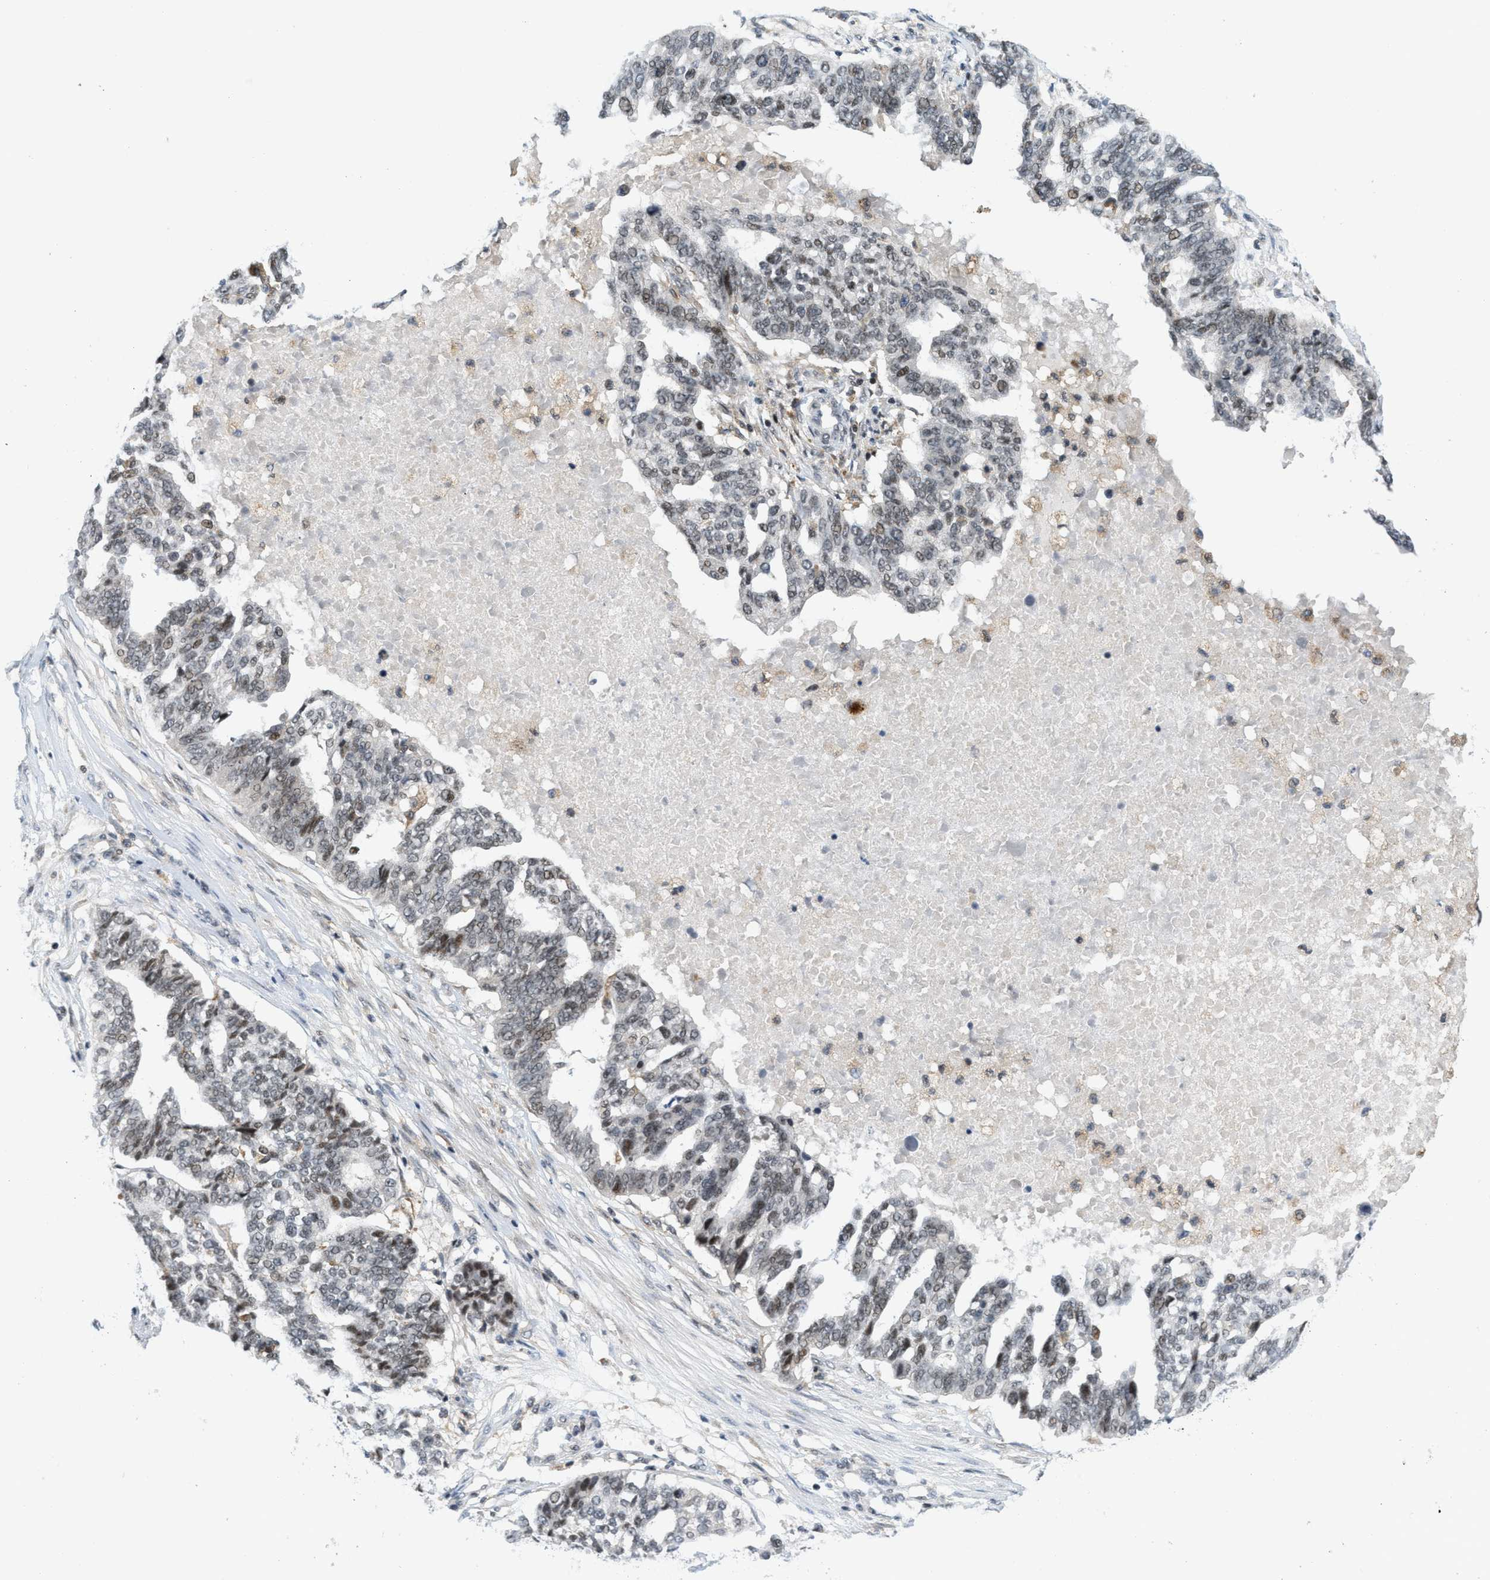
{"staining": {"intensity": "moderate", "quantity": "25%-75%", "location": "nuclear"}, "tissue": "ovarian cancer", "cell_type": "Tumor cells", "image_type": "cancer", "snomed": [{"axis": "morphology", "description": "Cystadenocarcinoma, serous, NOS"}, {"axis": "topography", "description": "Ovary"}], "caption": "Ovarian cancer was stained to show a protein in brown. There is medium levels of moderate nuclear expression in about 25%-75% of tumor cells.", "gene": "ING1", "patient": {"sex": "female", "age": 59}}